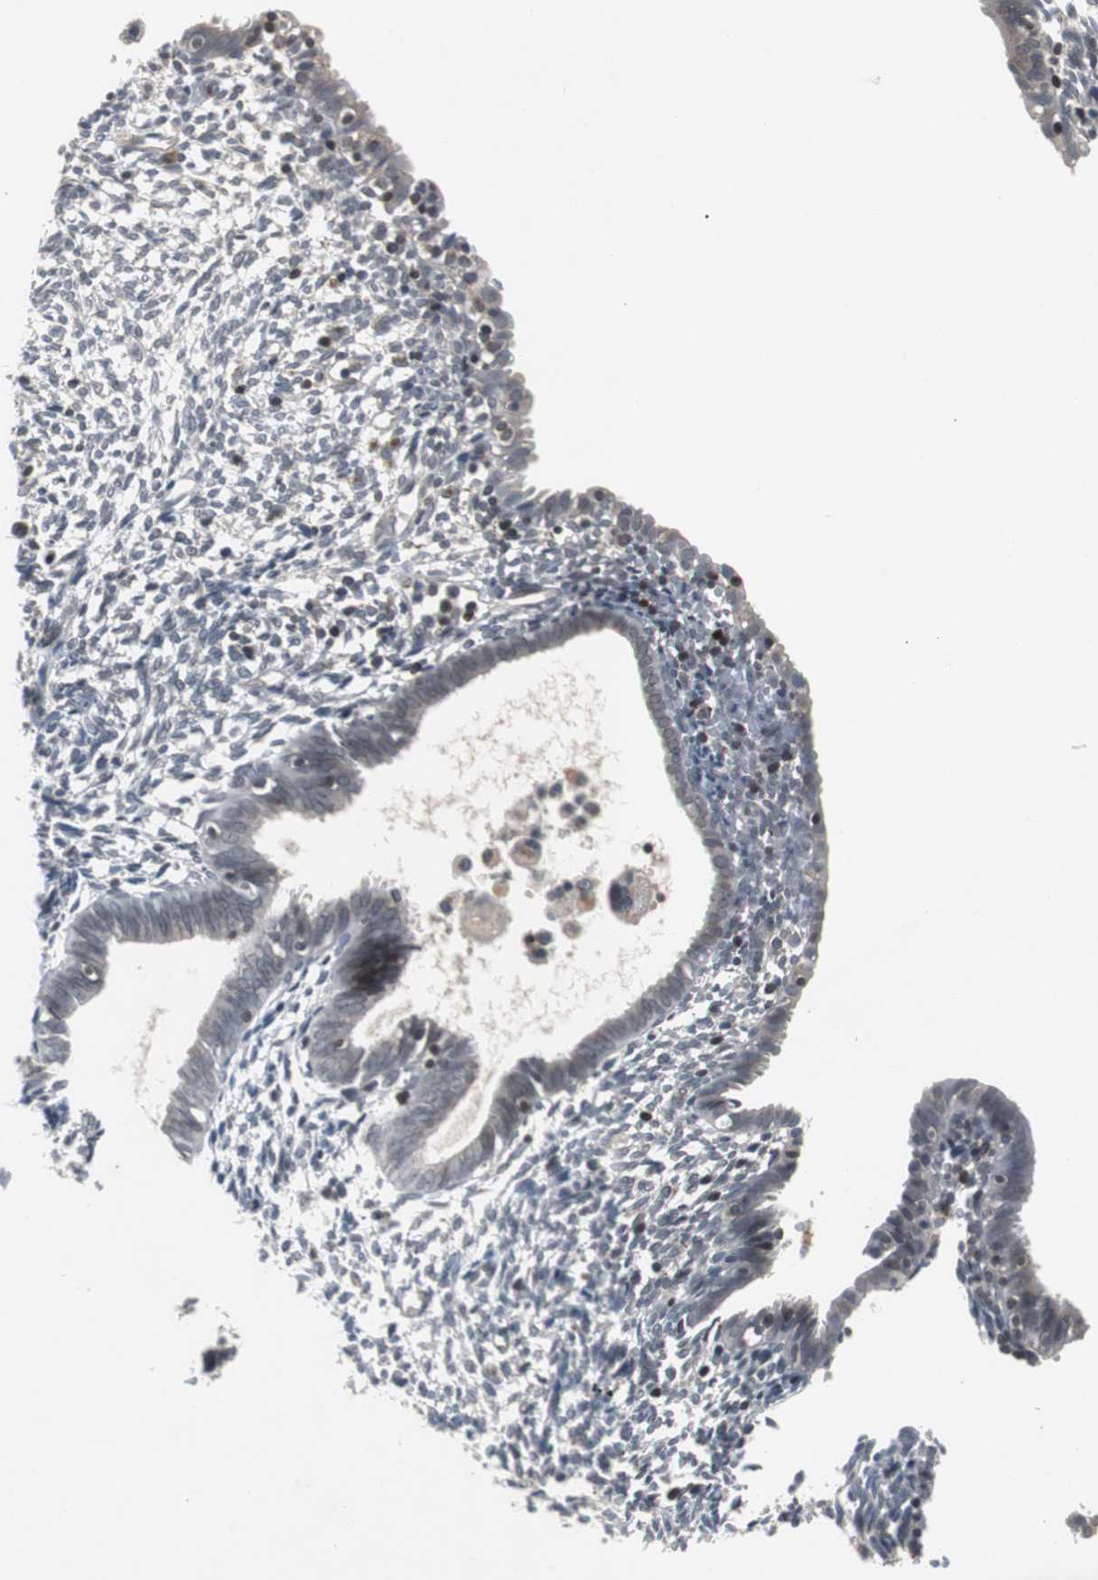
{"staining": {"intensity": "negative", "quantity": "none", "location": "none"}, "tissue": "endometrium", "cell_type": "Cells in endometrial stroma", "image_type": "normal", "snomed": [{"axis": "morphology", "description": "Normal tissue, NOS"}, {"axis": "morphology", "description": "Atrophy, NOS"}, {"axis": "topography", "description": "Uterus"}, {"axis": "topography", "description": "Endometrium"}], "caption": "Endometrium stained for a protein using immunohistochemistry displays no expression cells in endometrial stroma.", "gene": "ZNF396", "patient": {"sex": "female", "age": 68}}